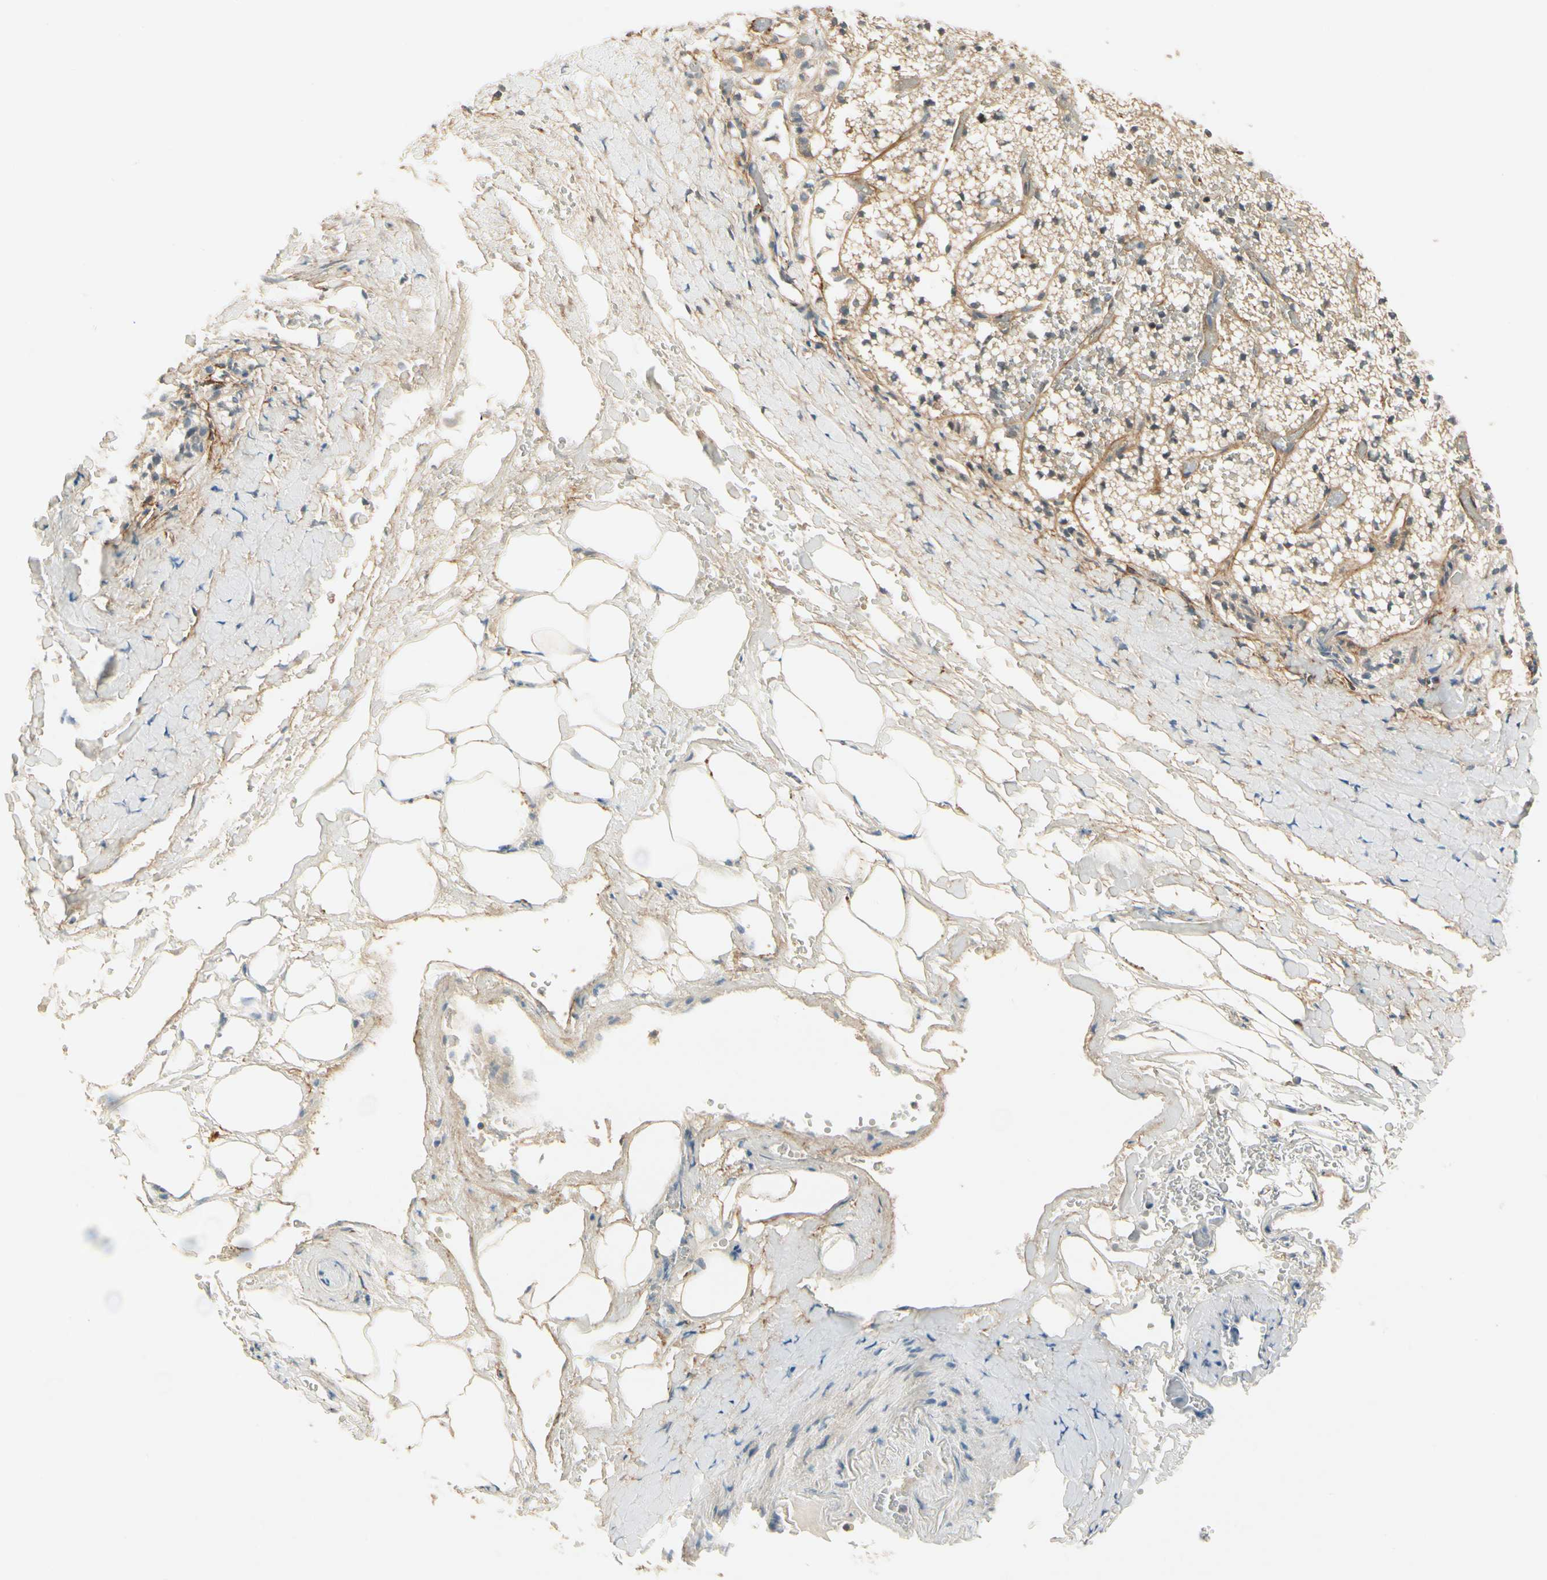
{"staining": {"intensity": "weak", "quantity": ">75%", "location": "cytoplasmic/membranous"}, "tissue": "adrenal gland", "cell_type": "Glandular cells", "image_type": "normal", "snomed": [{"axis": "morphology", "description": "Normal tissue, NOS"}, {"axis": "topography", "description": "Adrenal gland"}], "caption": "This histopathology image reveals immunohistochemistry (IHC) staining of normal human adrenal gland, with low weak cytoplasmic/membranous expression in approximately >75% of glandular cells.", "gene": "EPHB3", "patient": {"sex": "male", "age": 53}}